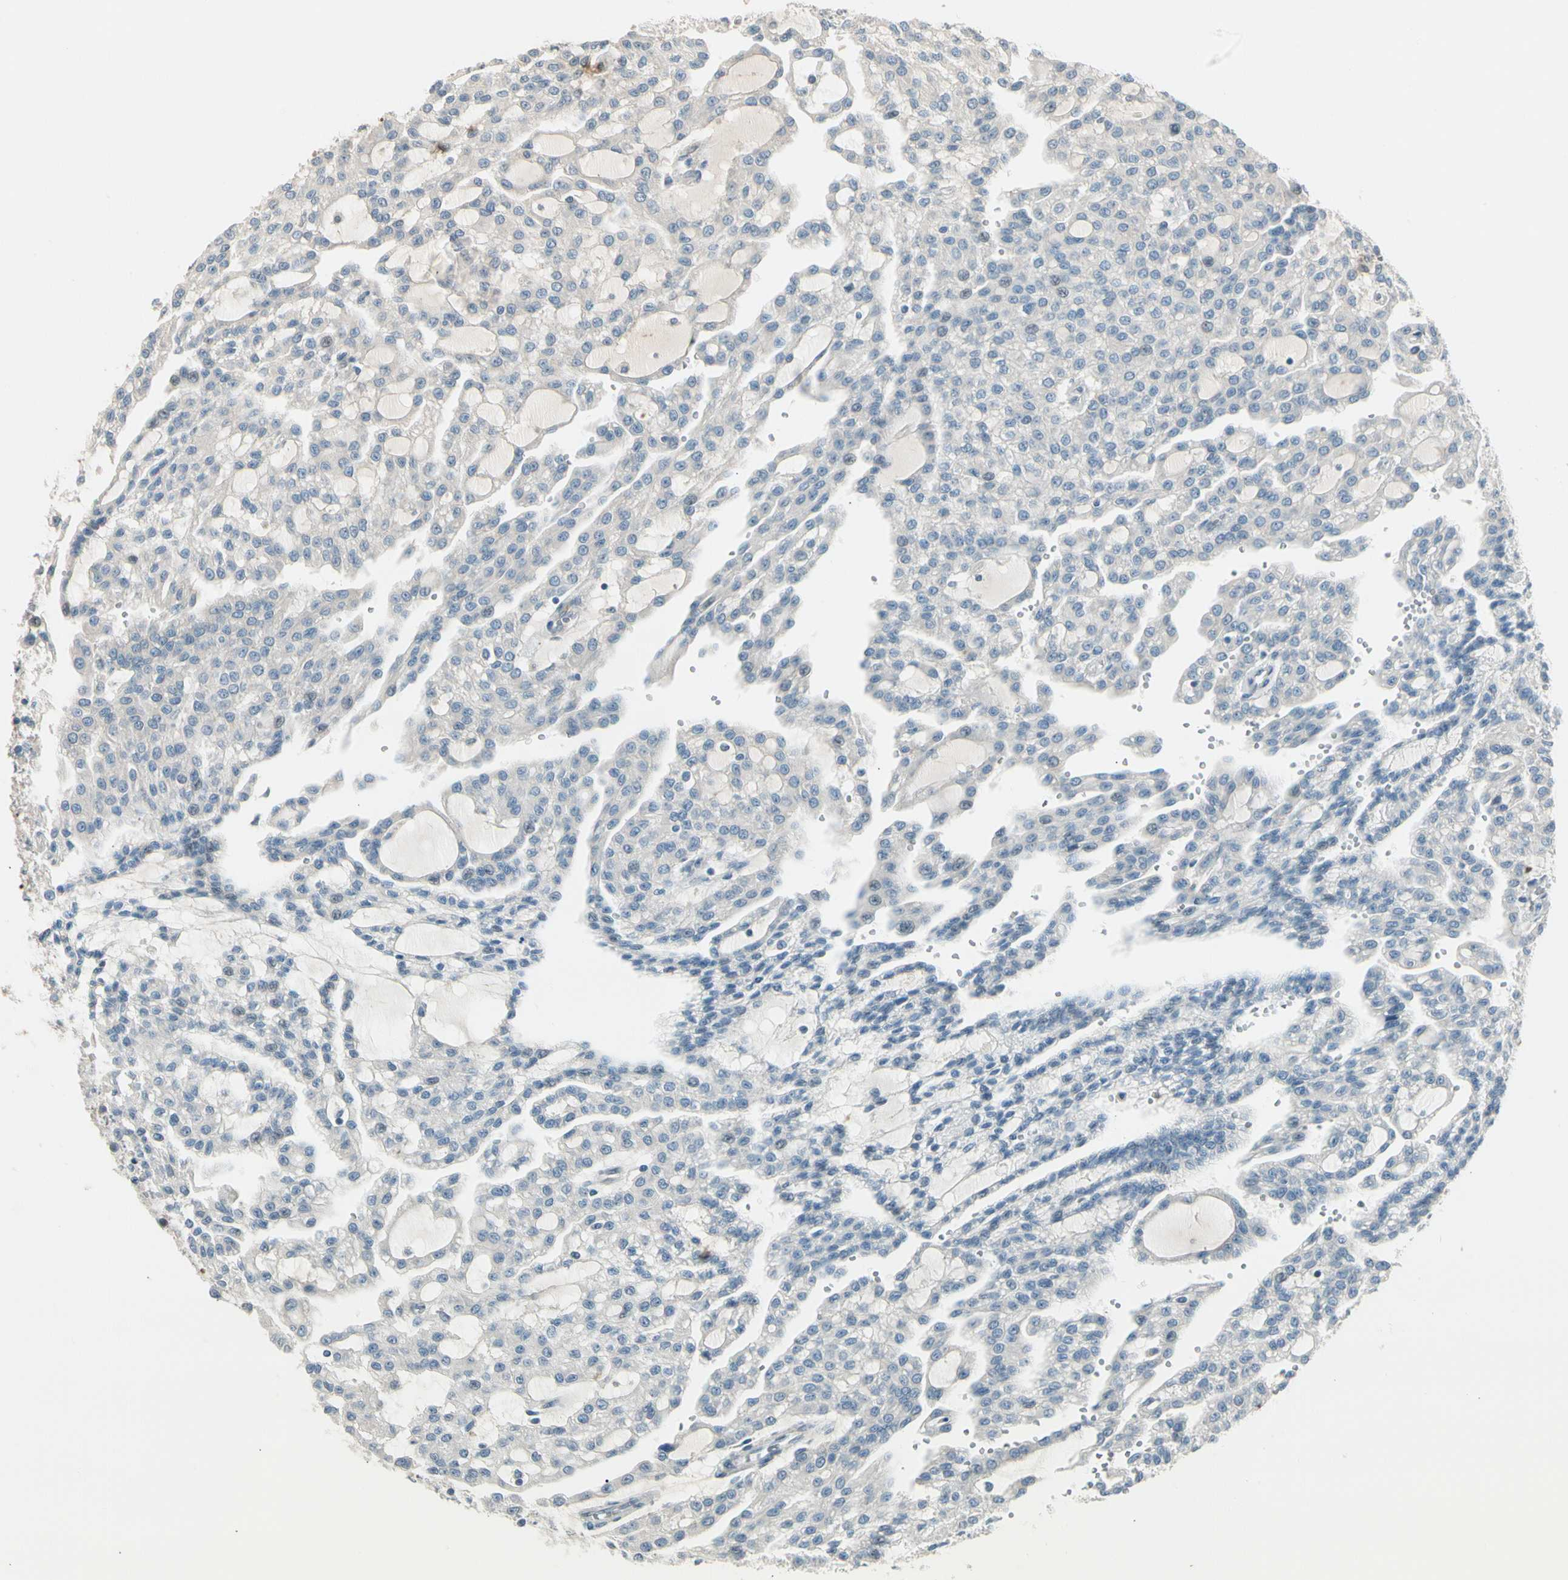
{"staining": {"intensity": "negative", "quantity": "none", "location": "none"}, "tissue": "renal cancer", "cell_type": "Tumor cells", "image_type": "cancer", "snomed": [{"axis": "morphology", "description": "Adenocarcinoma, NOS"}, {"axis": "topography", "description": "Kidney"}], "caption": "Micrograph shows no significant protein expression in tumor cells of adenocarcinoma (renal).", "gene": "PCDHB15", "patient": {"sex": "male", "age": 63}}